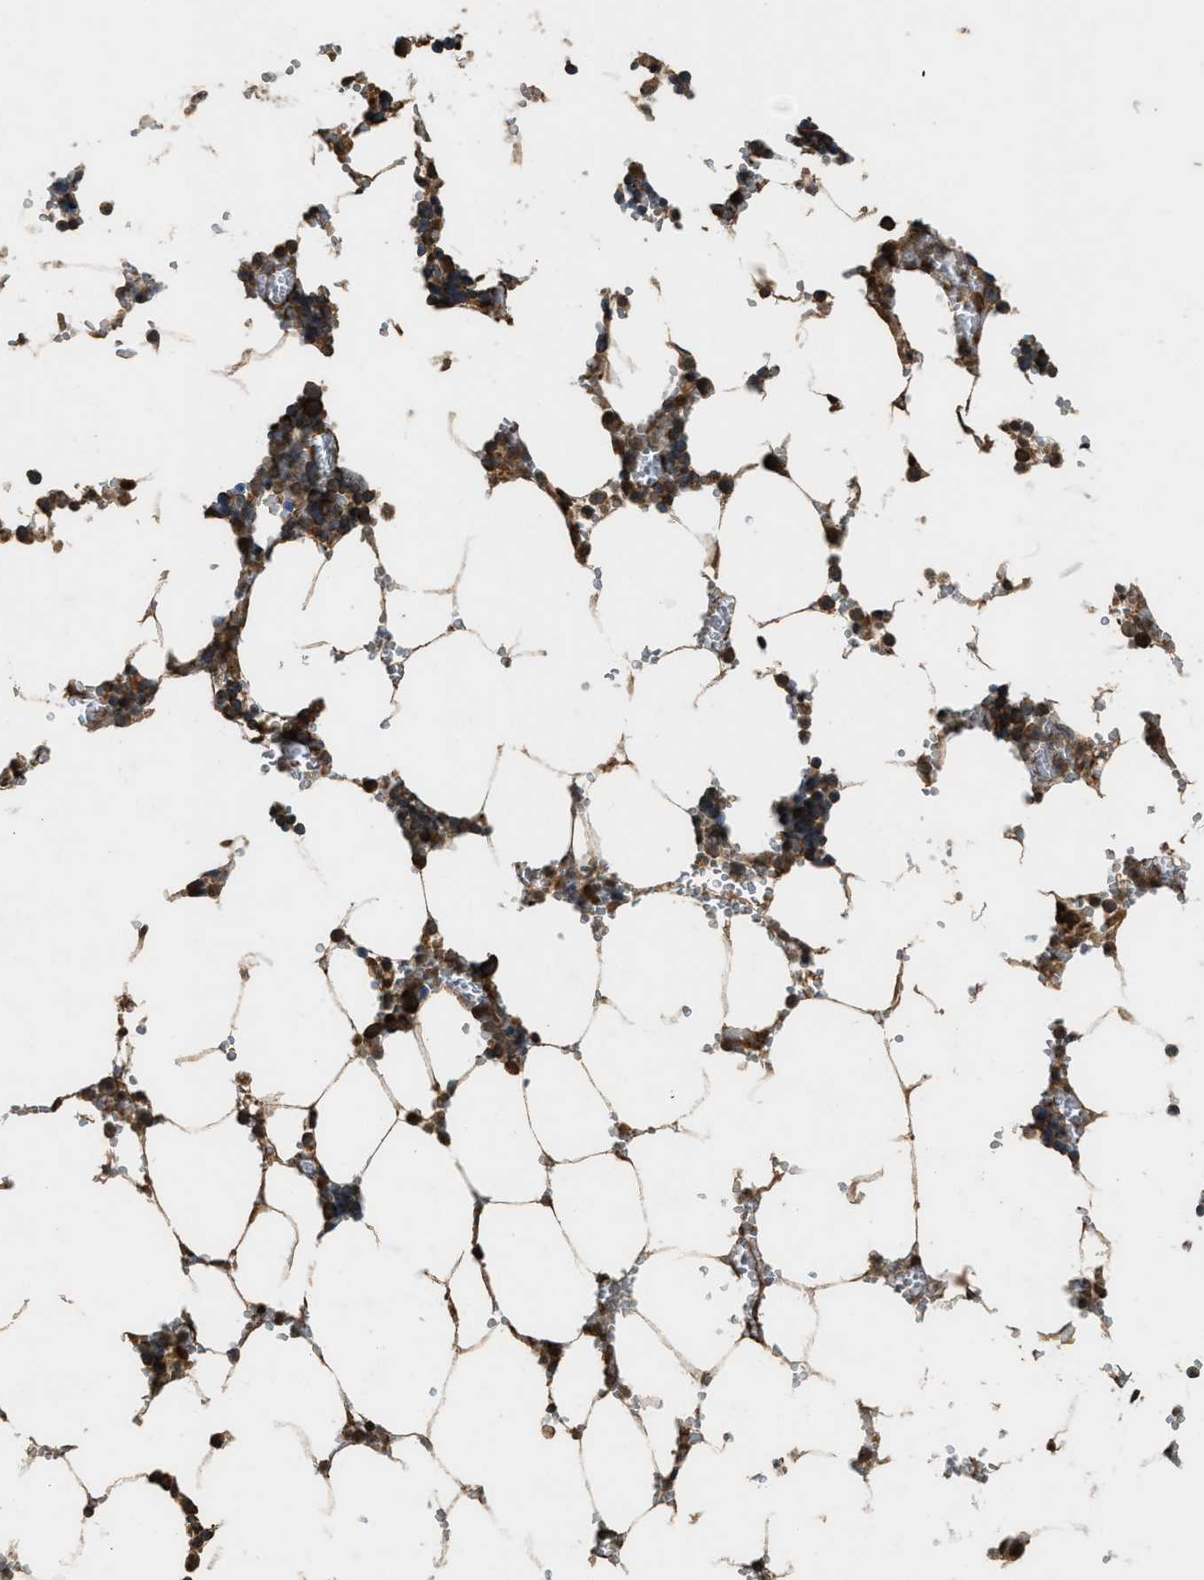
{"staining": {"intensity": "moderate", "quantity": ">75%", "location": "cytoplasmic/membranous"}, "tissue": "bone marrow", "cell_type": "Hematopoietic cells", "image_type": "normal", "snomed": [{"axis": "morphology", "description": "Normal tissue, NOS"}, {"axis": "topography", "description": "Bone marrow"}], "caption": "Protein expression analysis of benign human bone marrow reveals moderate cytoplasmic/membranous staining in about >75% of hematopoietic cells. The staining was performed using DAB to visualize the protein expression in brown, while the nuclei were stained in blue with hematoxylin (Magnification: 20x).", "gene": "ARHGEF5", "patient": {"sex": "male", "age": 70}}